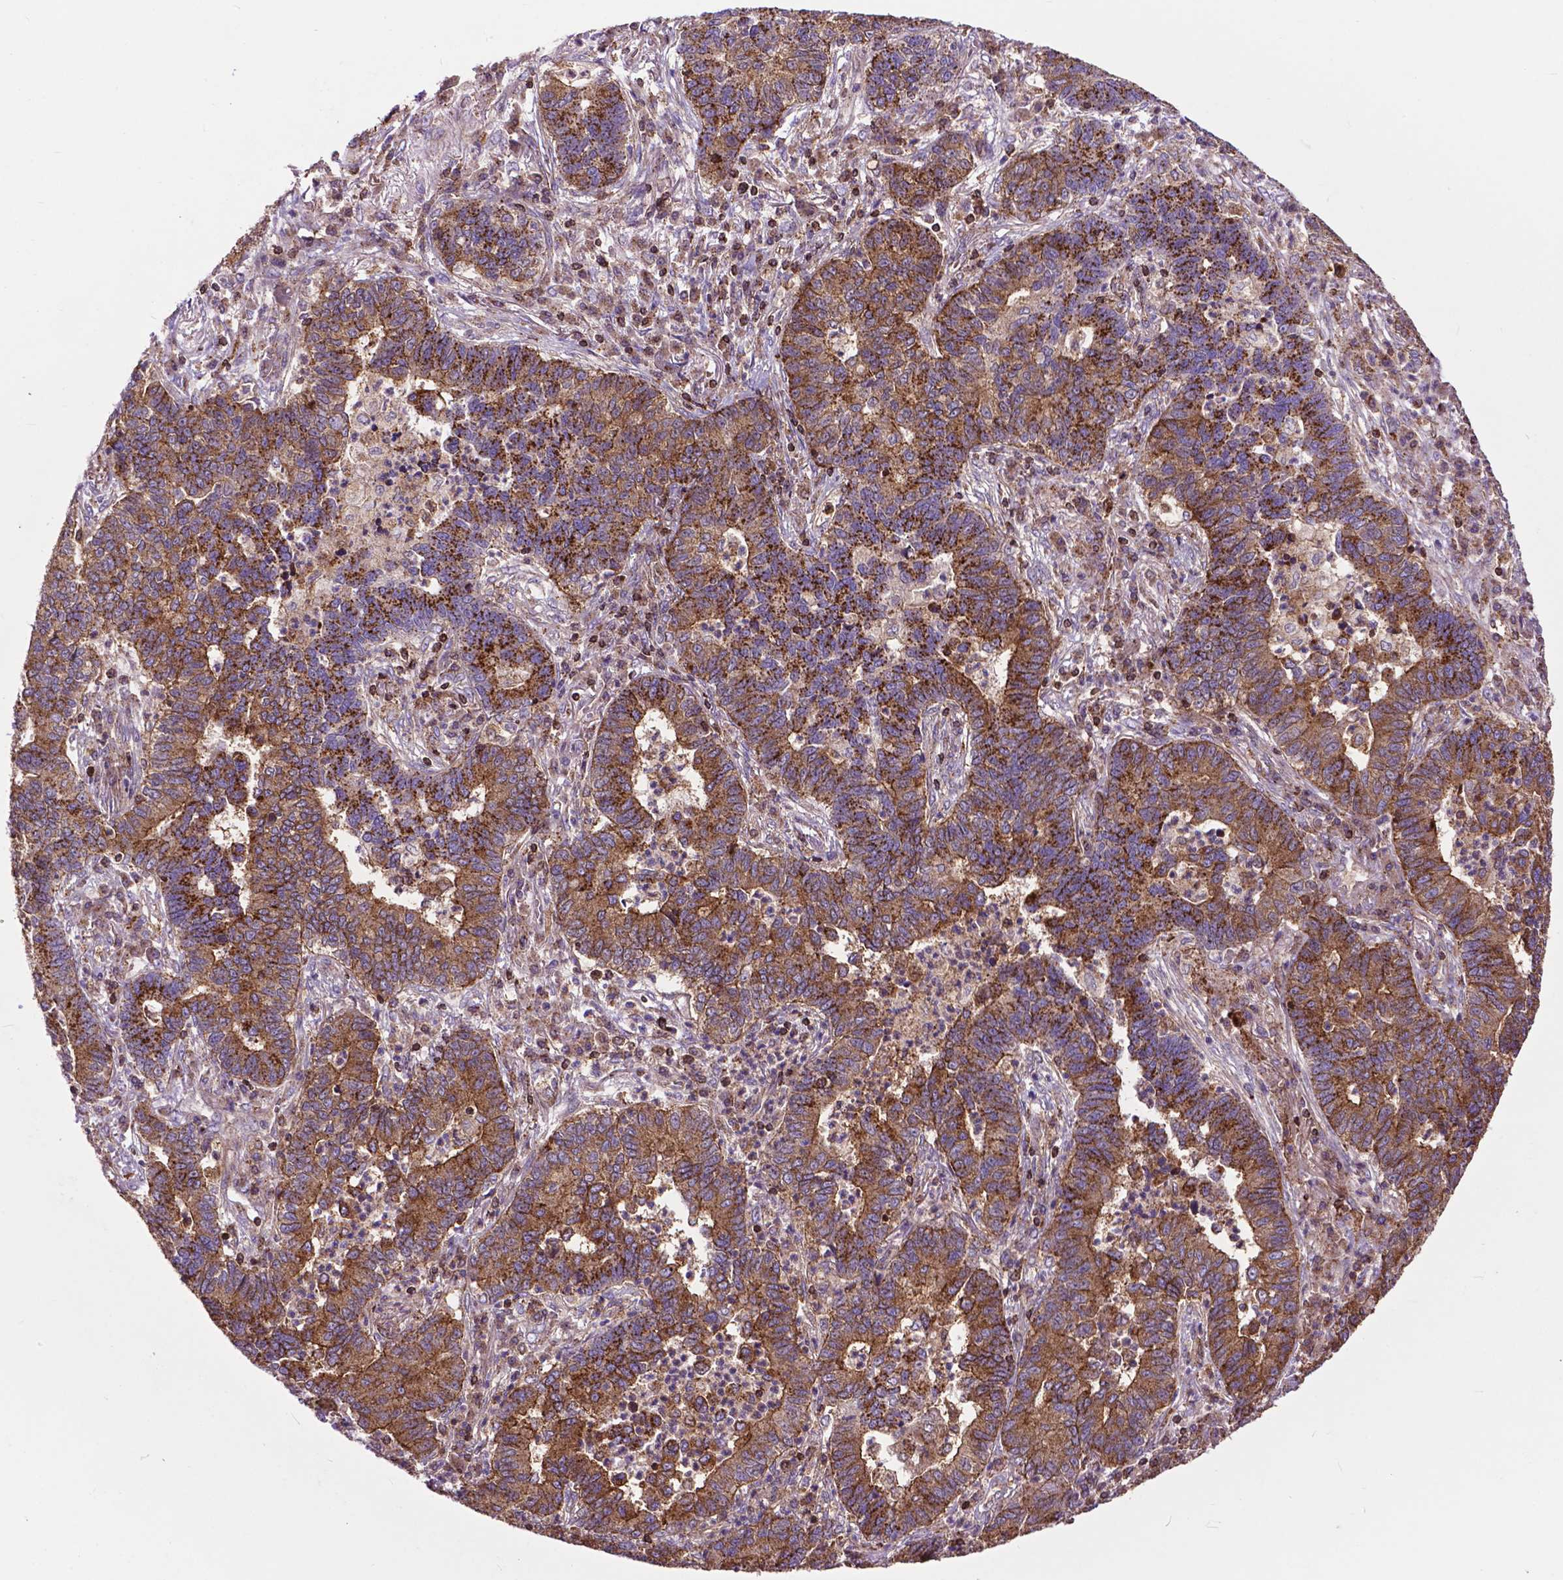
{"staining": {"intensity": "moderate", "quantity": ">75%", "location": "cytoplasmic/membranous"}, "tissue": "lung cancer", "cell_type": "Tumor cells", "image_type": "cancer", "snomed": [{"axis": "morphology", "description": "Adenocarcinoma, NOS"}, {"axis": "topography", "description": "Lung"}], "caption": "Moderate cytoplasmic/membranous staining for a protein is identified in approximately >75% of tumor cells of lung cancer (adenocarcinoma) using IHC.", "gene": "CHMP4A", "patient": {"sex": "female", "age": 57}}